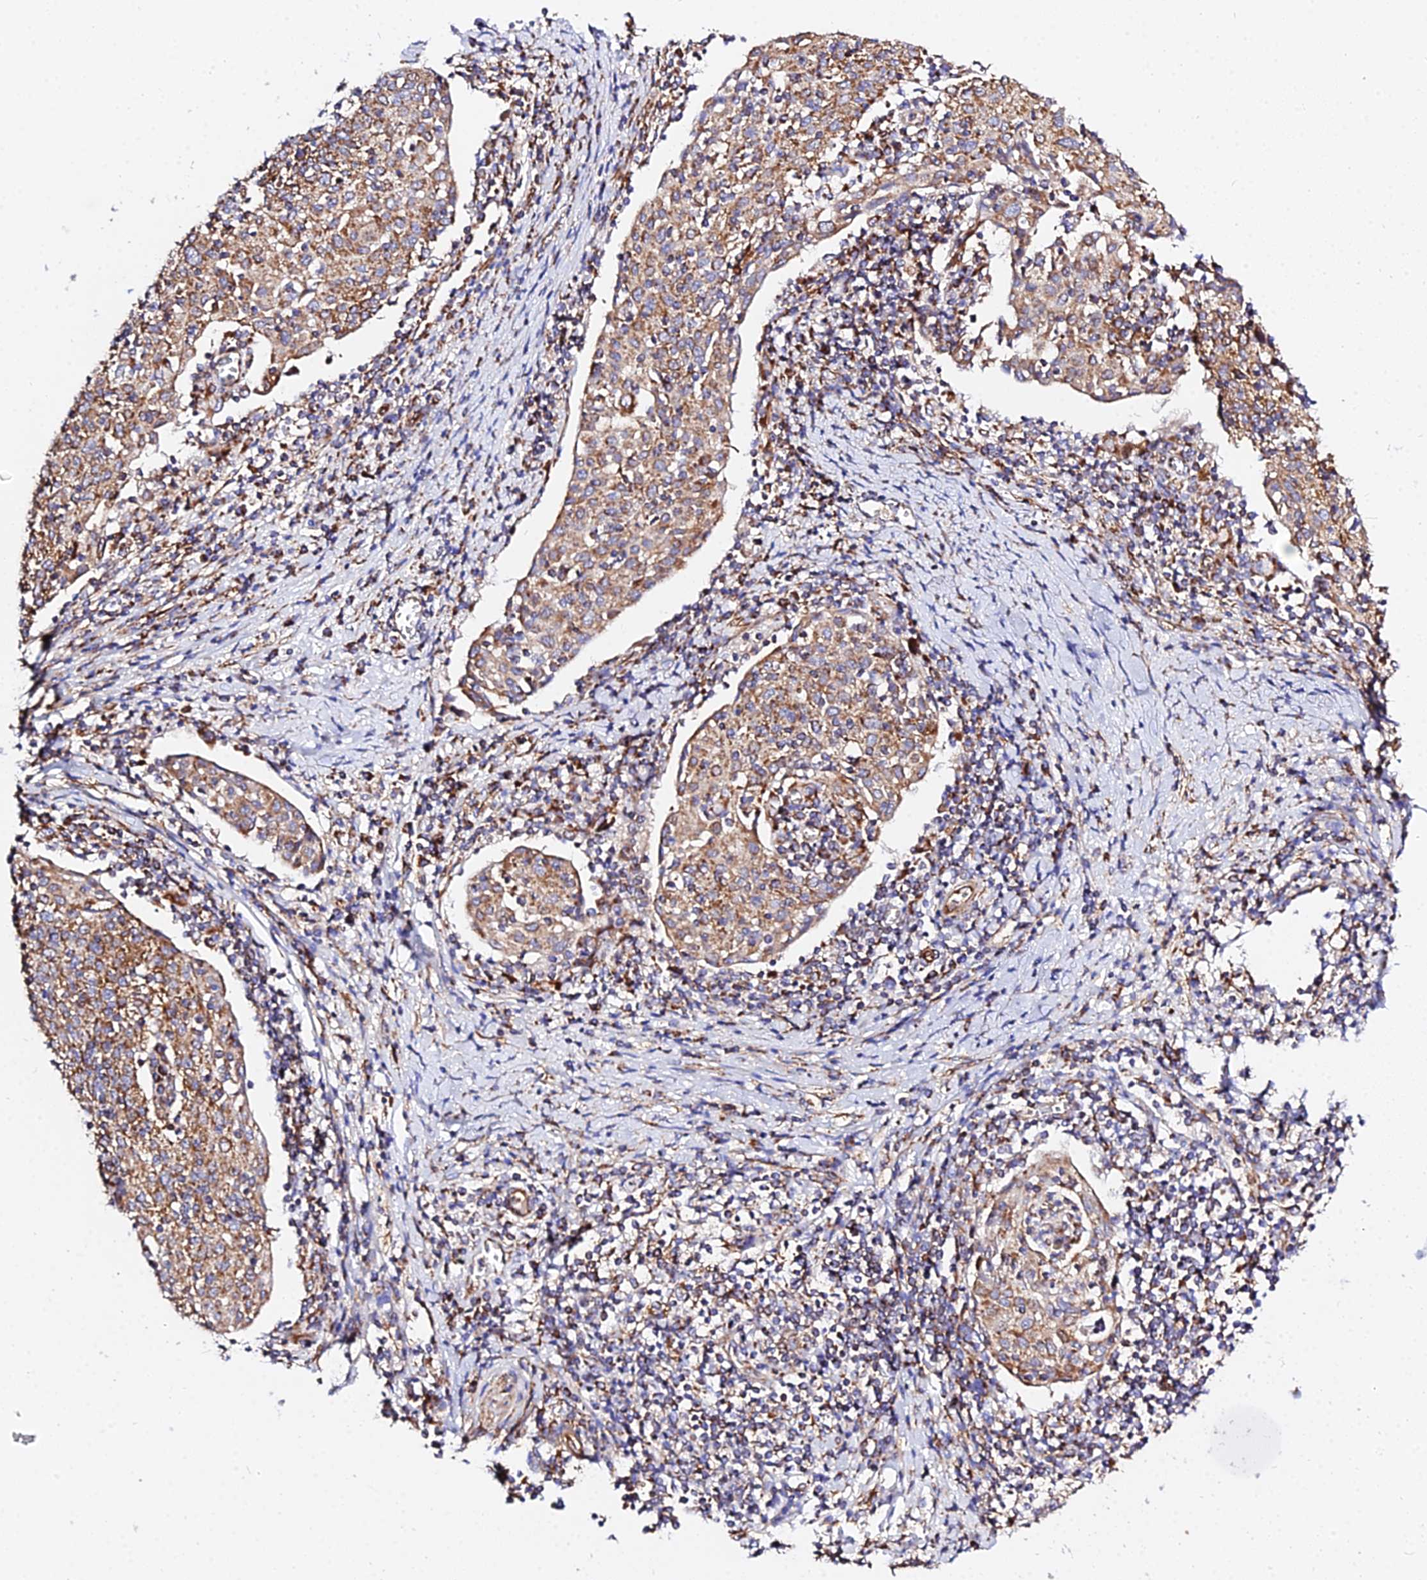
{"staining": {"intensity": "moderate", "quantity": ">75%", "location": "cytoplasmic/membranous"}, "tissue": "cervical cancer", "cell_type": "Tumor cells", "image_type": "cancer", "snomed": [{"axis": "morphology", "description": "Squamous cell carcinoma, NOS"}, {"axis": "topography", "description": "Cervix"}], "caption": "Cervical squamous cell carcinoma stained for a protein (brown) exhibits moderate cytoplasmic/membranous positive staining in approximately >75% of tumor cells.", "gene": "ZNF573", "patient": {"sex": "female", "age": 52}}